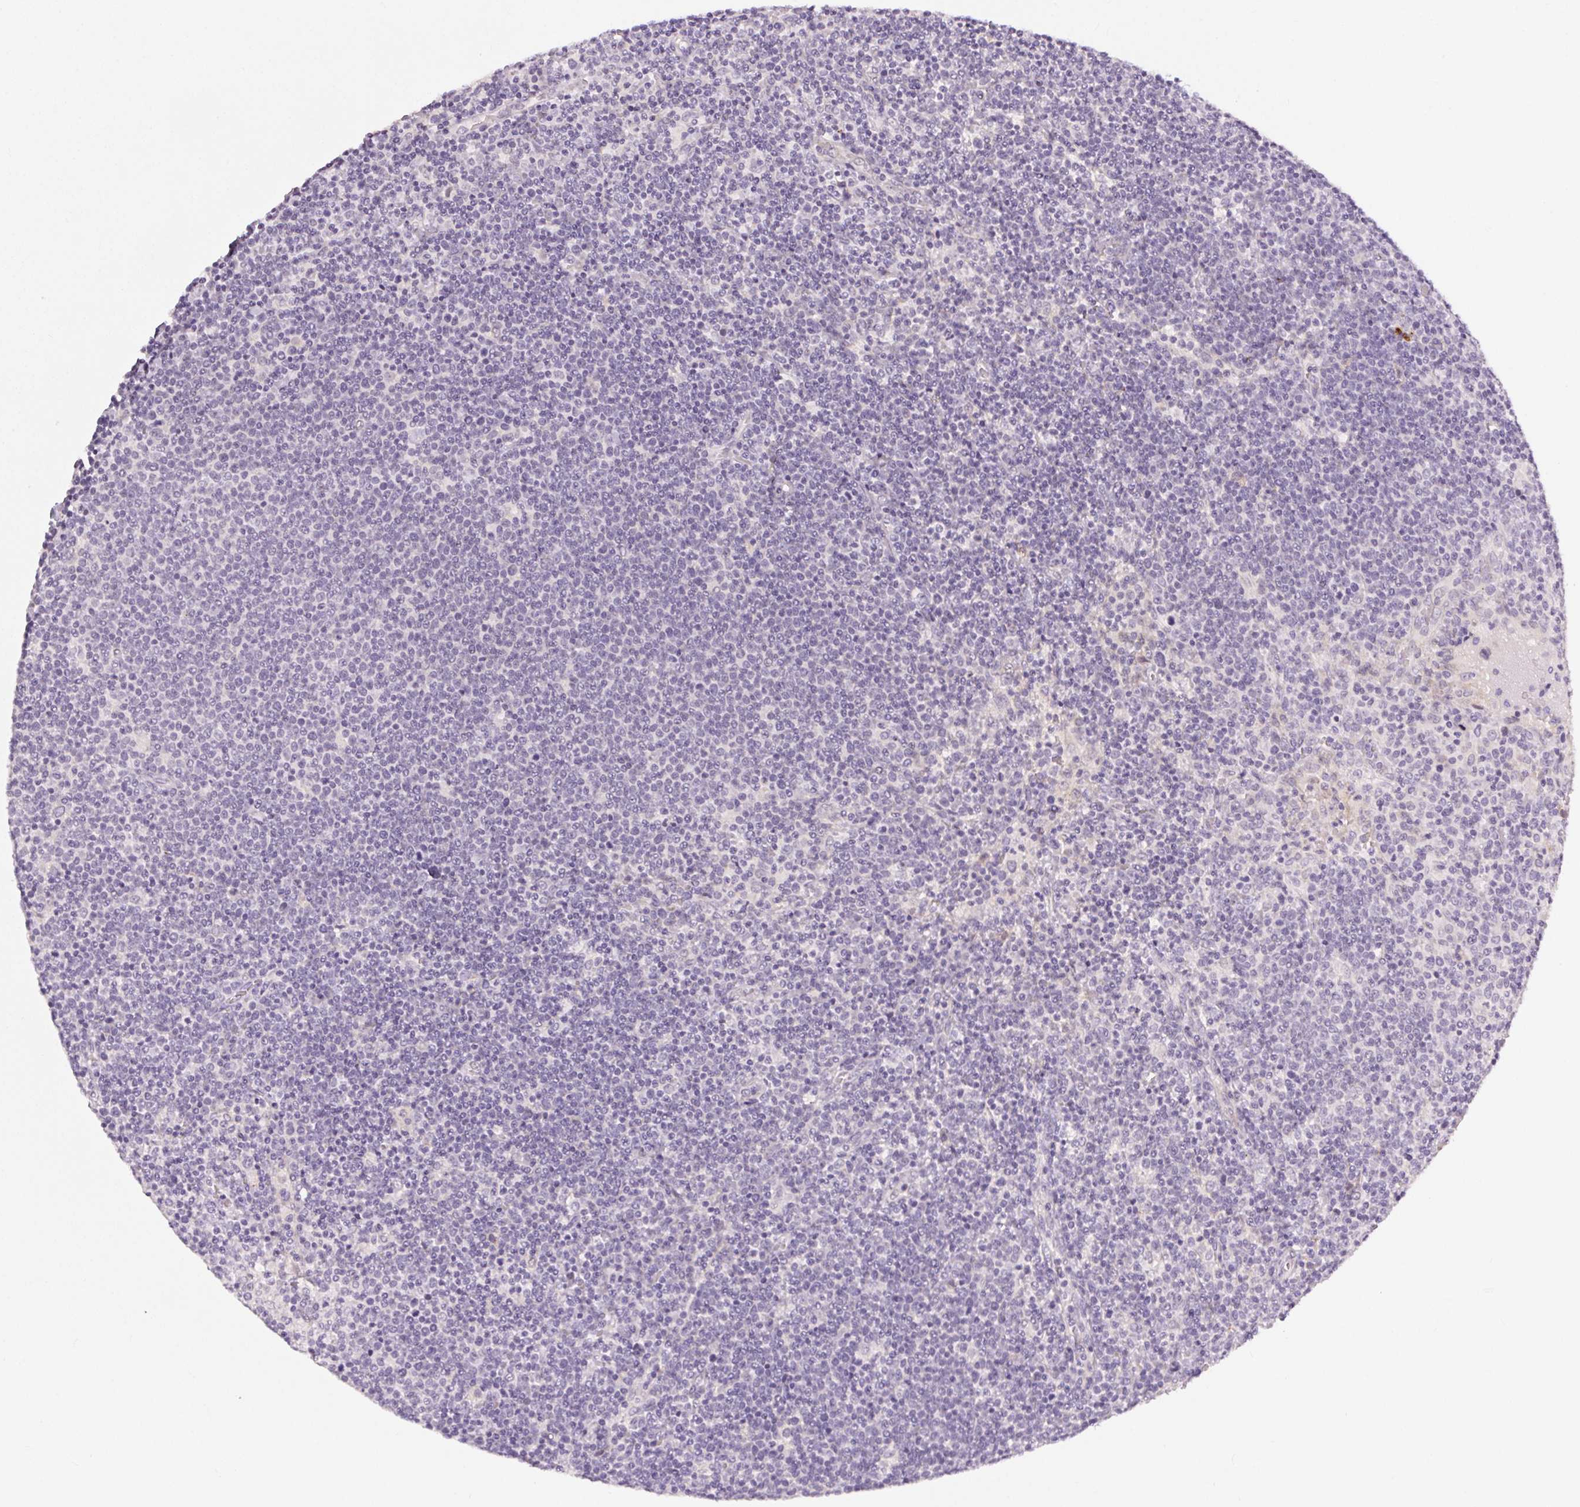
{"staining": {"intensity": "negative", "quantity": "none", "location": "none"}, "tissue": "lymphoma", "cell_type": "Tumor cells", "image_type": "cancer", "snomed": [{"axis": "morphology", "description": "Malignant lymphoma, non-Hodgkin's type, High grade"}, {"axis": "topography", "description": "Lymph node"}], "caption": "This is an IHC micrograph of high-grade malignant lymphoma, non-Hodgkin's type. There is no positivity in tumor cells.", "gene": "FAM168A", "patient": {"sex": "male", "age": 61}}